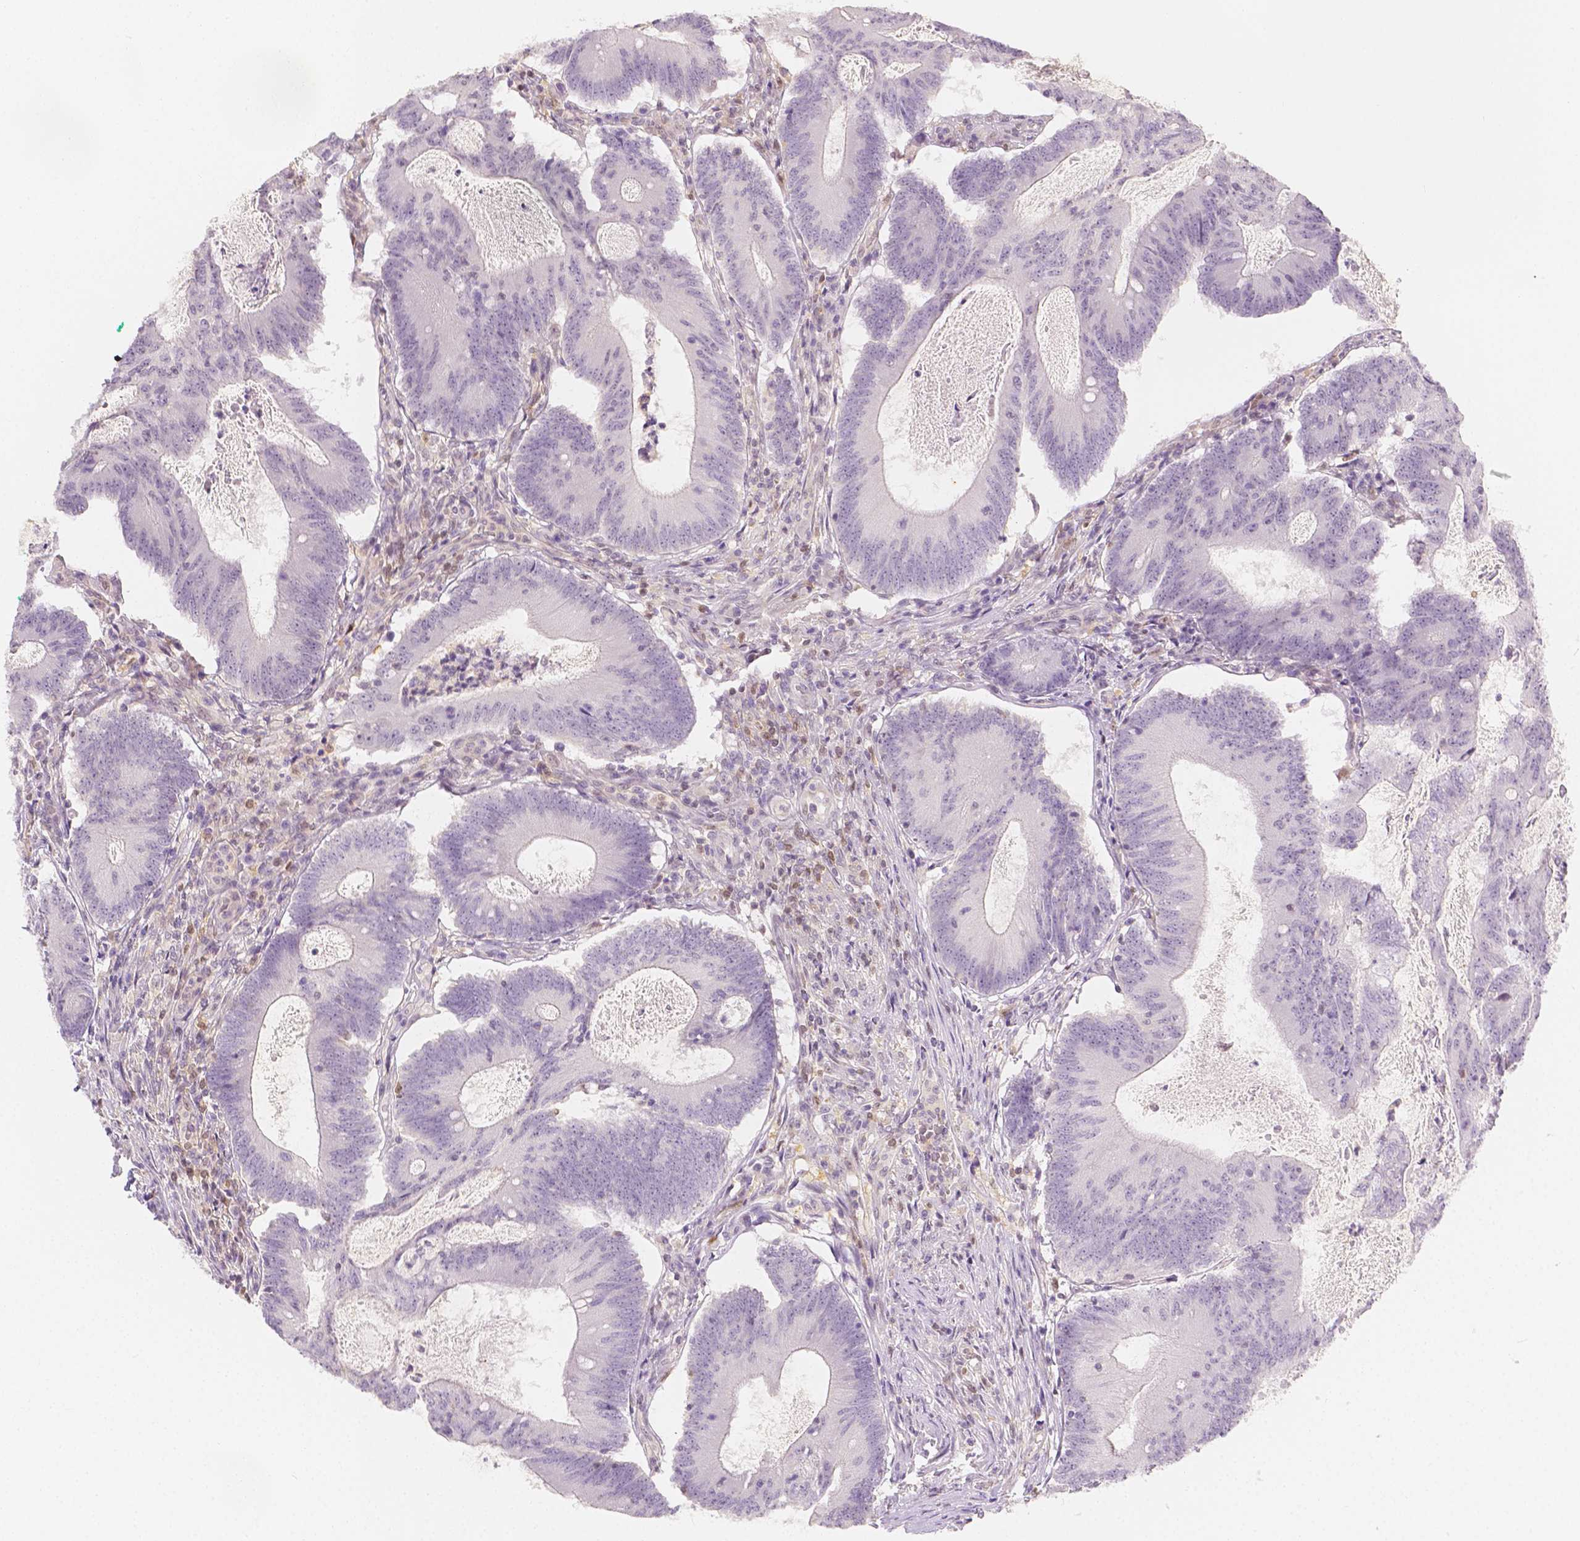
{"staining": {"intensity": "negative", "quantity": "none", "location": "none"}, "tissue": "colorectal cancer", "cell_type": "Tumor cells", "image_type": "cancer", "snomed": [{"axis": "morphology", "description": "Adenocarcinoma, NOS"}, {"axis": "topography", "description": "Colon"}], "caption": "Immunohistochemical staining of human colorectal cancer demonstrates no significant expression in tumor cells. (Immunohistochemistry, brightfield microscopy, high magnification).", "gene": "SGTB", "patient": {"sex": "female", "age": 70}}